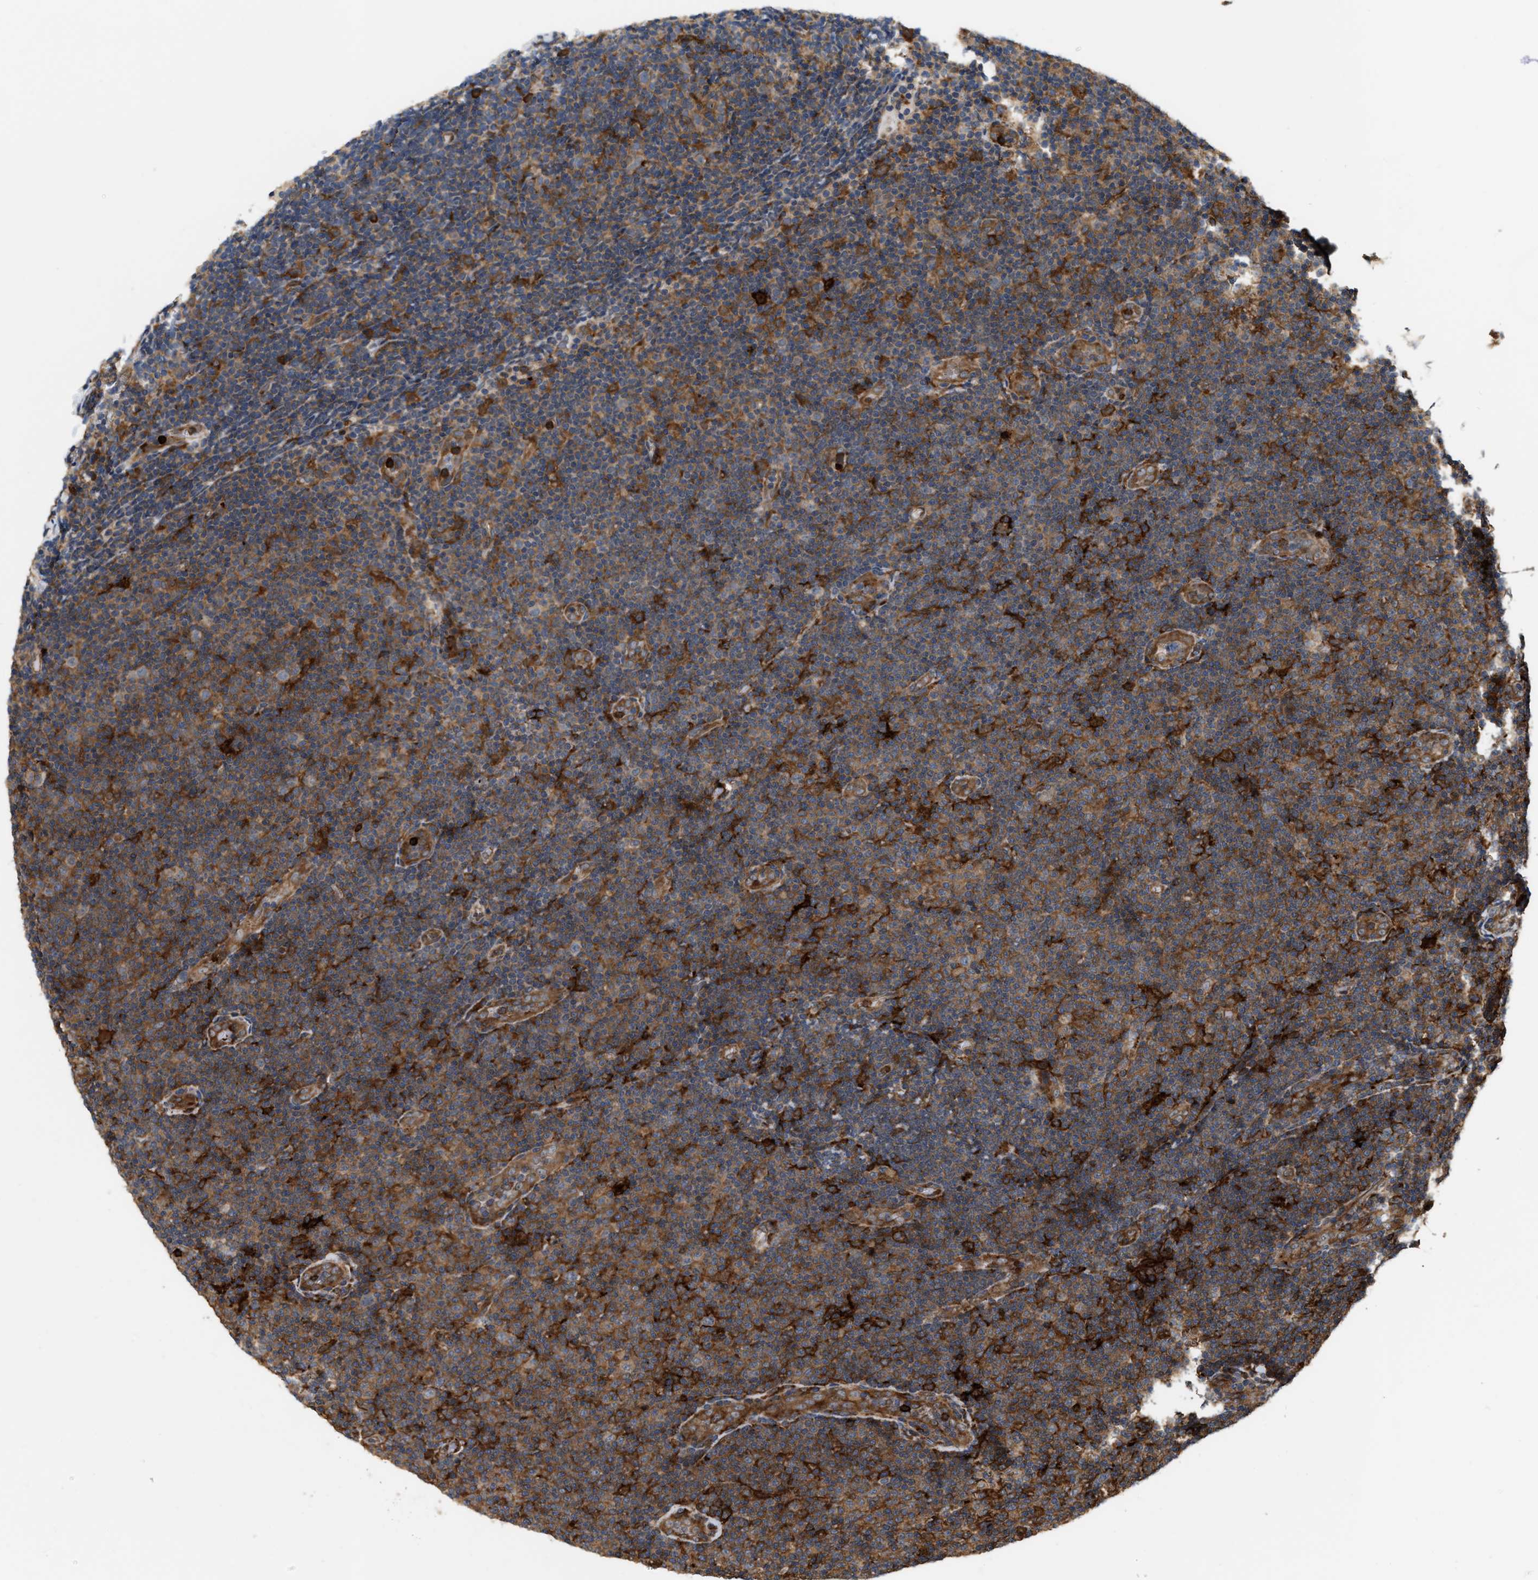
{"staining": {"intensity": "strong", "quantity": ">75%", "location": "cytoplasmic/membranous"}, "tissue": "lymphoma", "cell_type": "Tumor cells", "image_type": "cancer", "snomed": [{"axis": "morphology", "description": "Malignant lymphoma, non-Hodgkin's type, Low grade"}, {"axis": "topography", "description": "Lymph node"}], "caption": "Lymphoma was stained to show a protein in brown. There is high levels of strong cytoplasmic/membranous staining in approximately >75% of tumor cells.", "gene": "IQCE", "patient": {"sex": "male", "age": 83}}